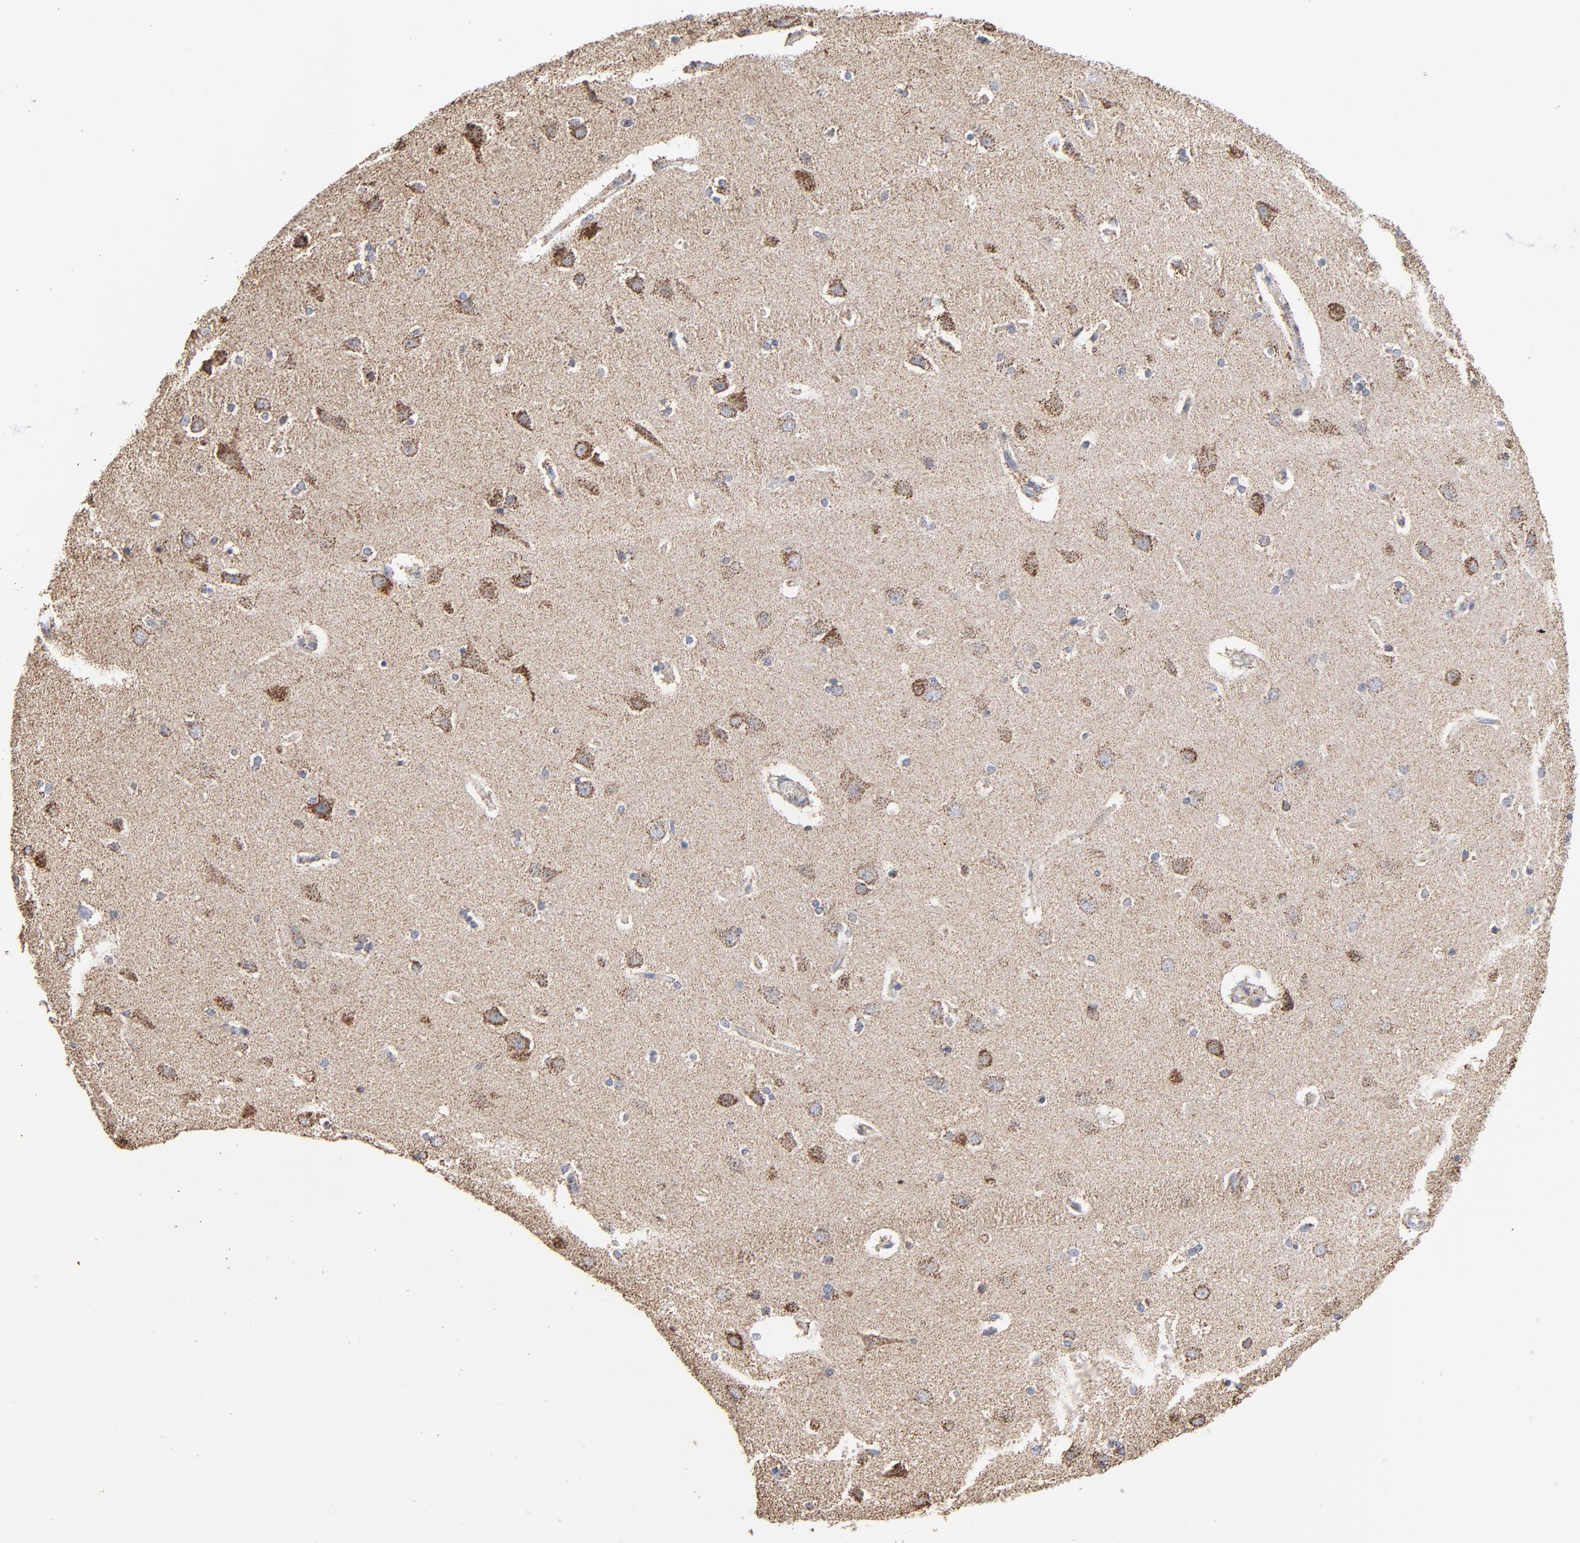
{"staining": {"intensity": "weak", "quantity": "25%-75%", "location": "cytoplasmic/membranous"}, "tissue": "cerebral cortex", "cell_type": "Endothelial cells", "image_type": "normal", "snomed": [{"axis": "morphology", "description": "Normal tissue, NOS"}, {"axis": "topography", "description": "Cerebral cortex"}], "caption": "A brown stain shows weak cytoplasmic/membranous staining of a protein in endothelial cells of normal human cerebral cortex.", "gene": "UQCRC1", "patient": {"sex": "female", "age": 54}}